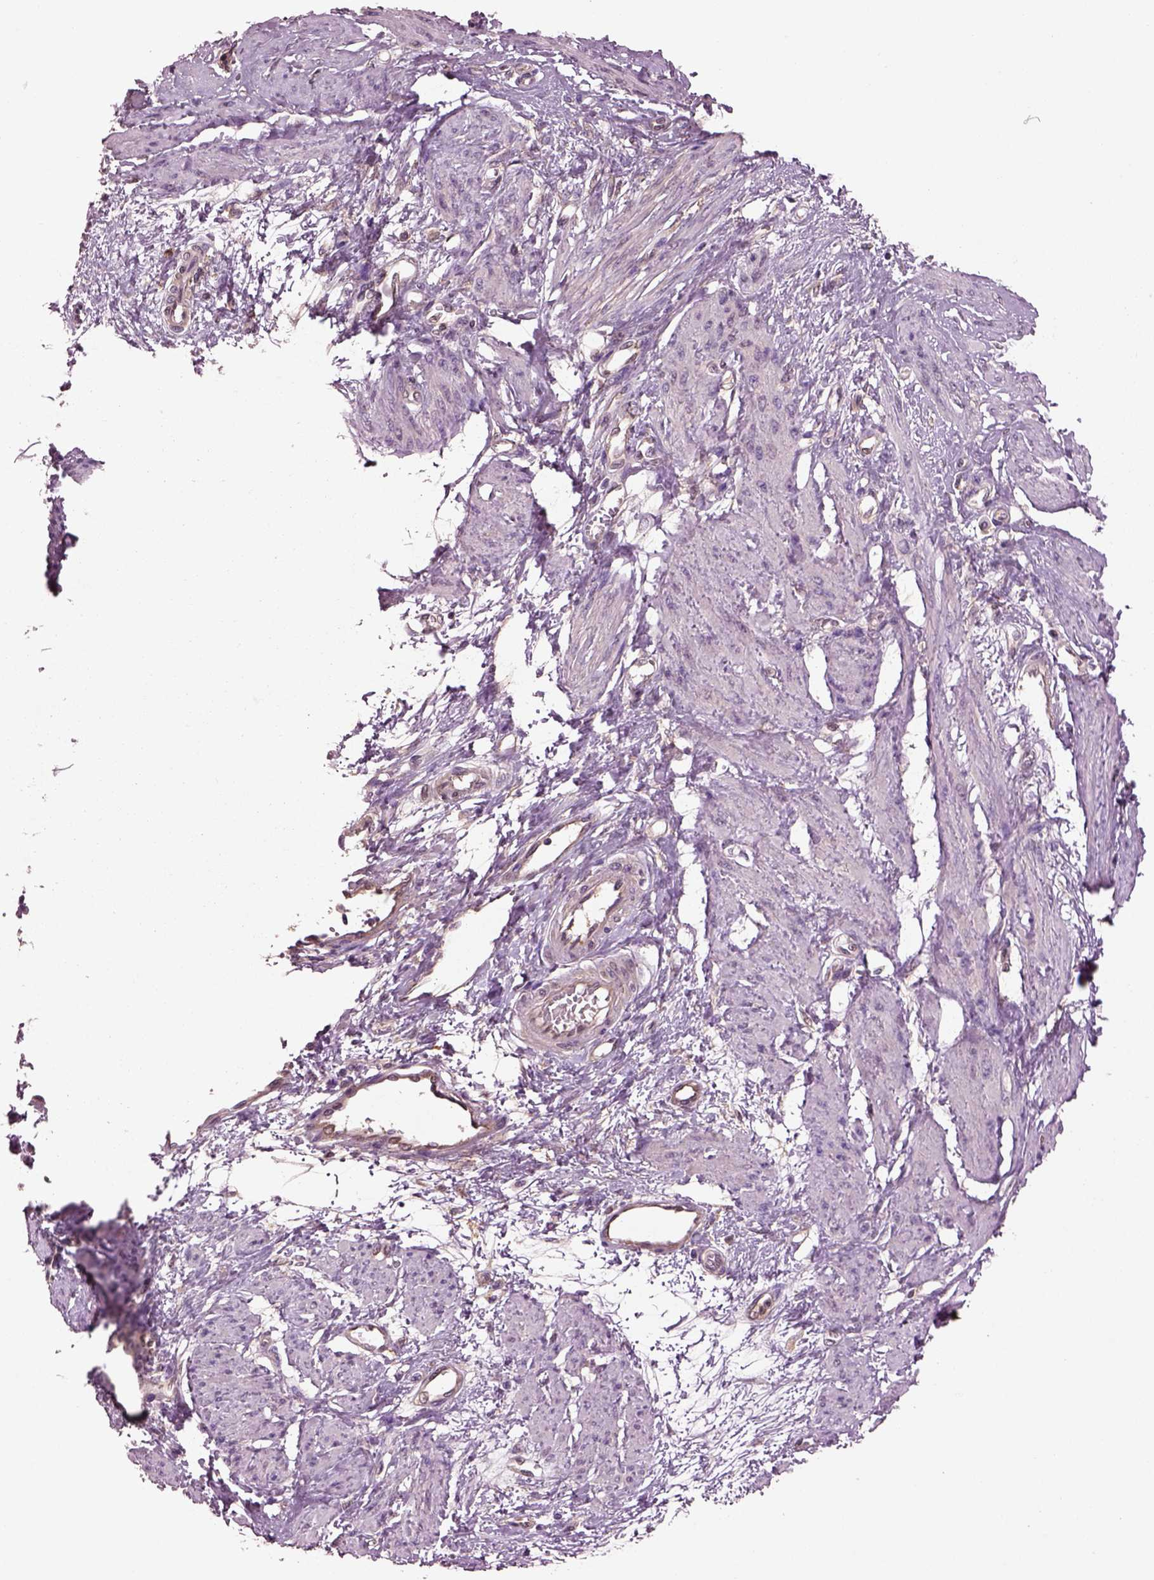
{"staining": {"intensity": "negative", "quantity": "none", "location": "none"}, "tissue": "smooth muscle", "cell_type": "Smooth muscle cells", "image_type": "normal", "snomed": [{"axis": "morphology", "description": "Normal tissue, NOS"}, {"axis": "topography", "description": "Smooth muscle"}, {"axis": "topography", "description": "Uterus"}], "caption": "IHC of benign human smooth muscle shows no expression in smooth muscle cells.", "gene": "MDP1", "patient": {"sex": "female", "age": 39}}